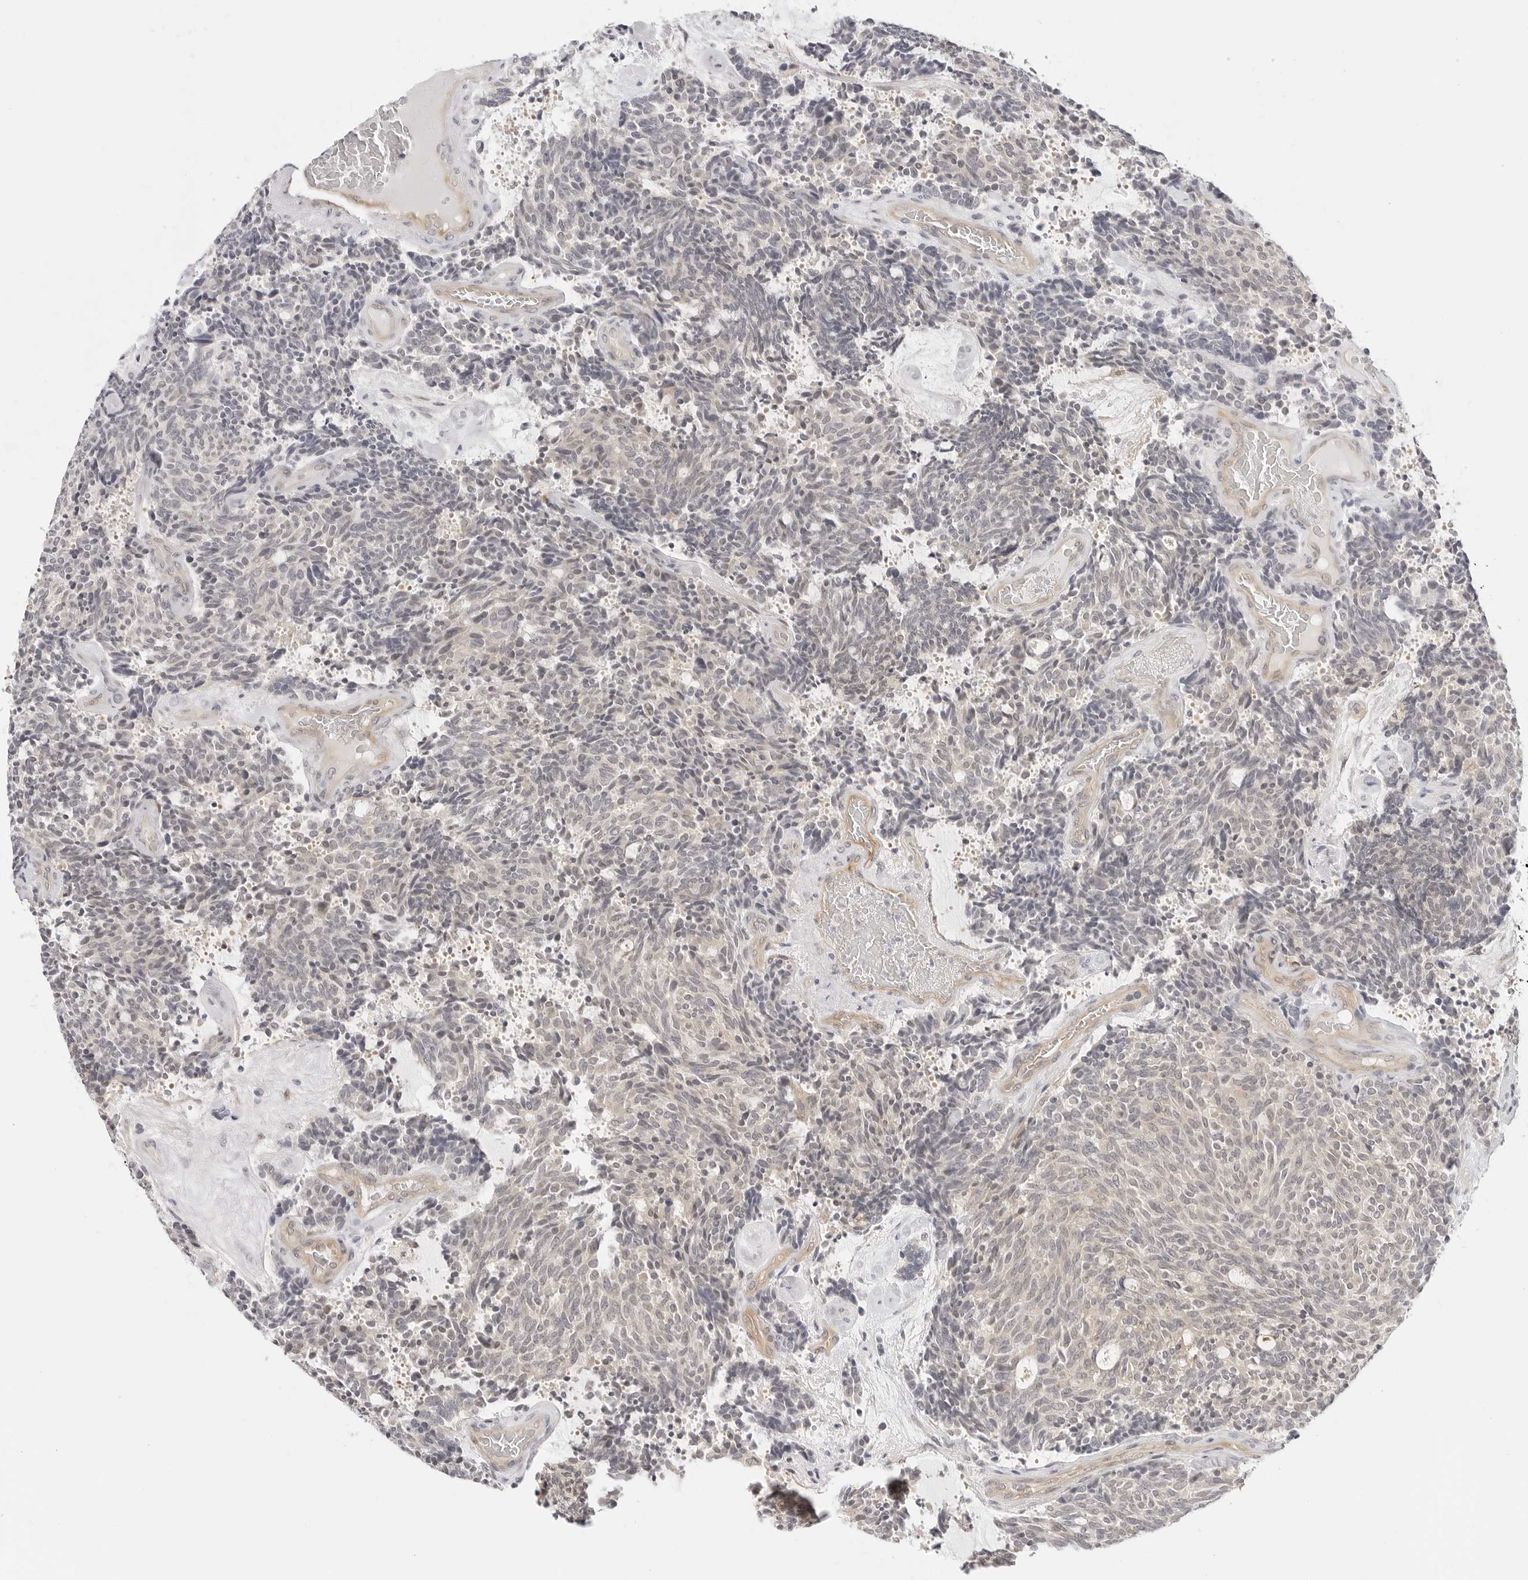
{"staining": {"intensity": "weak", "quantity": "25%-75%", "location": "cytoplasmic/membranous"}, "tissue": "carcinoid", "cell_type": "Tumor cells", "image_type": "cancer", "snomed": [{"axis": "morphology", "description": "Carcinoid, malignant, NOS"}, {"axis": "topography", "description": "Pancreas"}], "caption": "This photomicrograph exhibits carcinoid stained with immunohistochemistry (IHC) to label a protein in brown. The cytoplasmic/membranous of tumor cells show weak positivity for the protein. Nuclei are counter-stained blue.", "gene": "TCP1", "patient": {"sex": "female", "age": 54}}